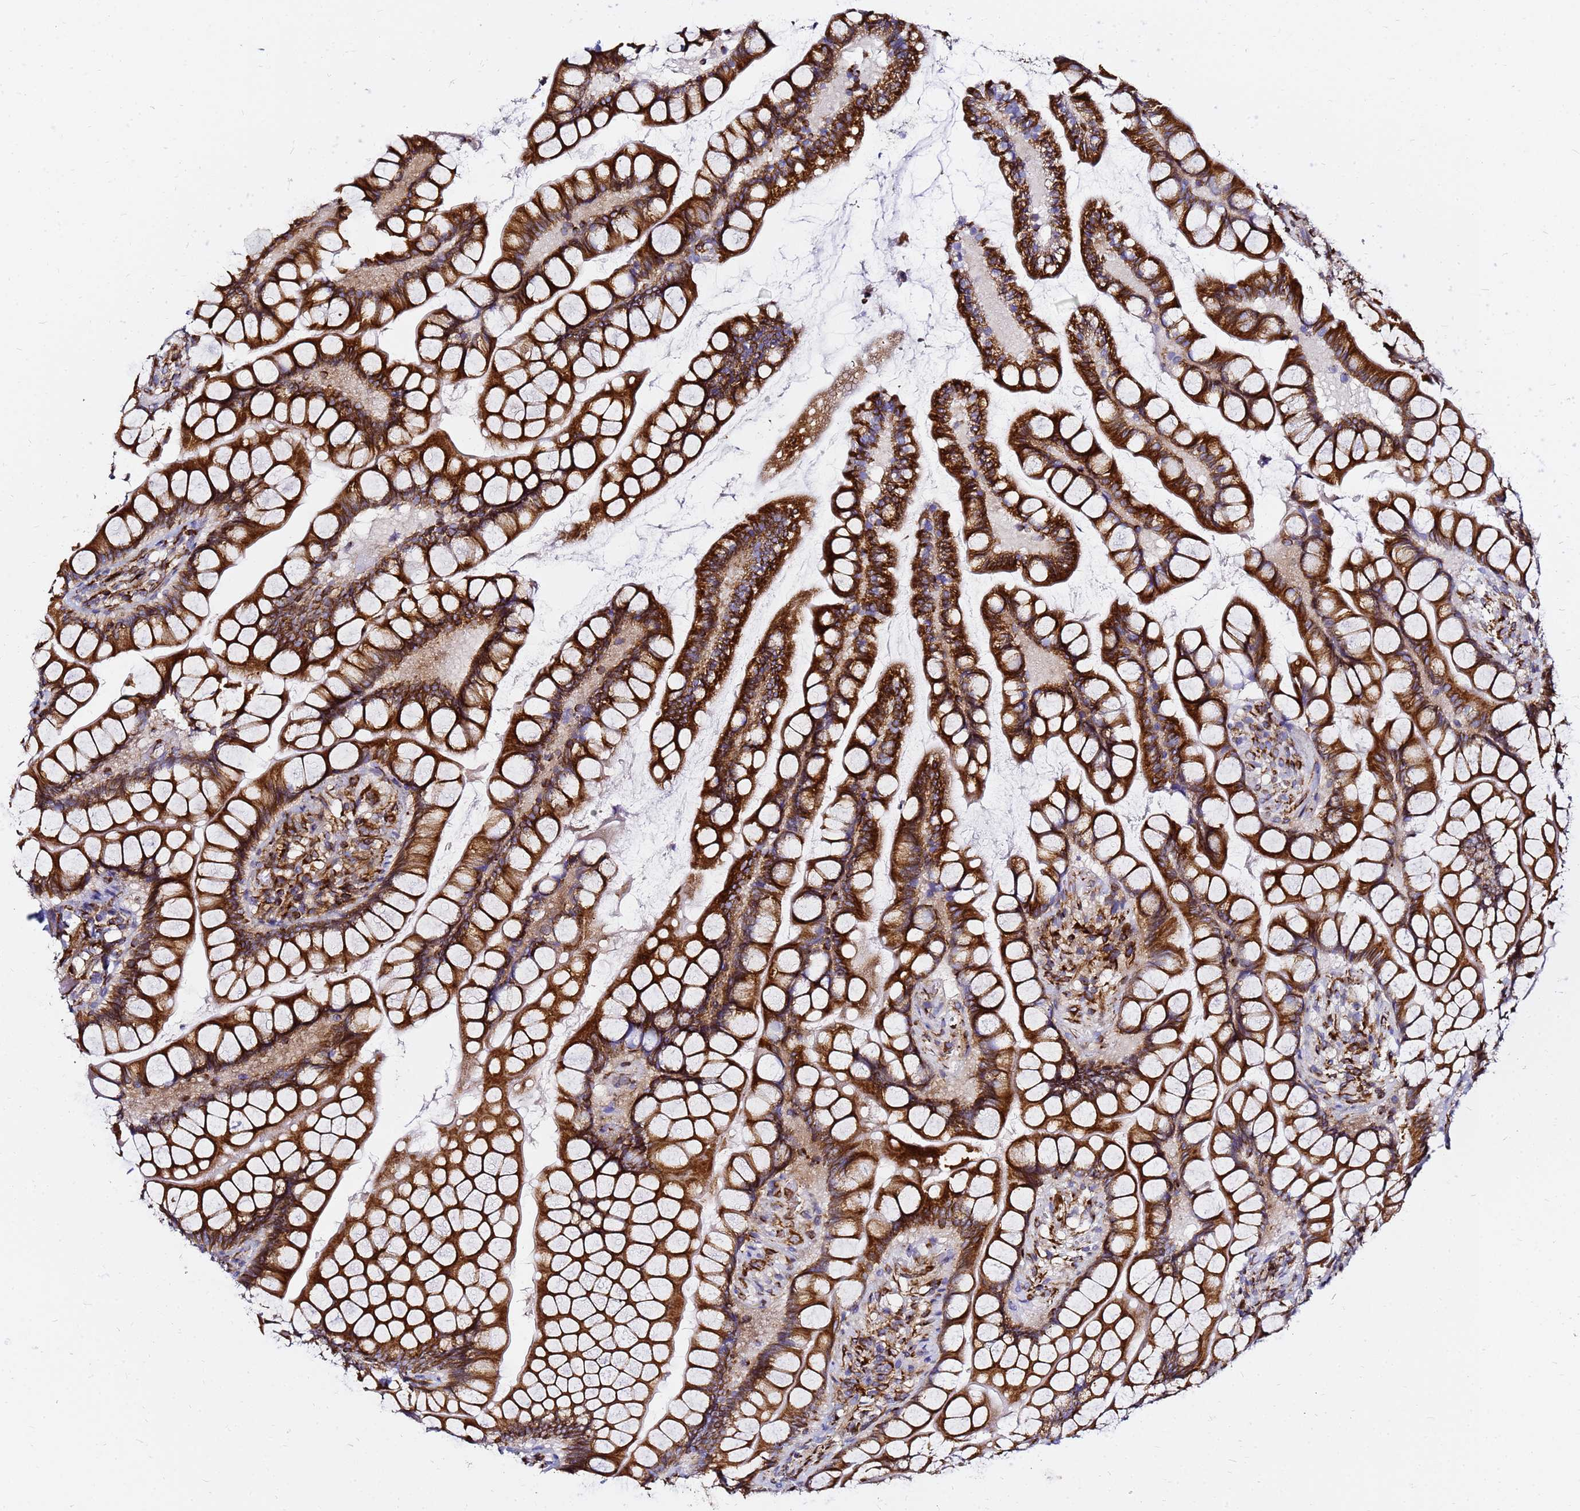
{"staining": {"intensity": "strong", "quantity": ">75%", "location": "cytoplasmic/membranous"}, "tissue": "small intestine", "cell_type": "Glandular cells", "image_type": "normal", "snomed": [{"axis": "morphology", "description": "Normal tissue, NOS"}, {"axis": "topography", "description": "Small intestine"}], "caption": "Immunohistochemistry (IHC) micrograph of benign small intestine stained for a protein (brown), which shows high levels of strong cytoplasmic/membranous expression in about >75% of glandular cells.", "gene": "TUBA8", "patient": {"sex": "male", "age": 70}}